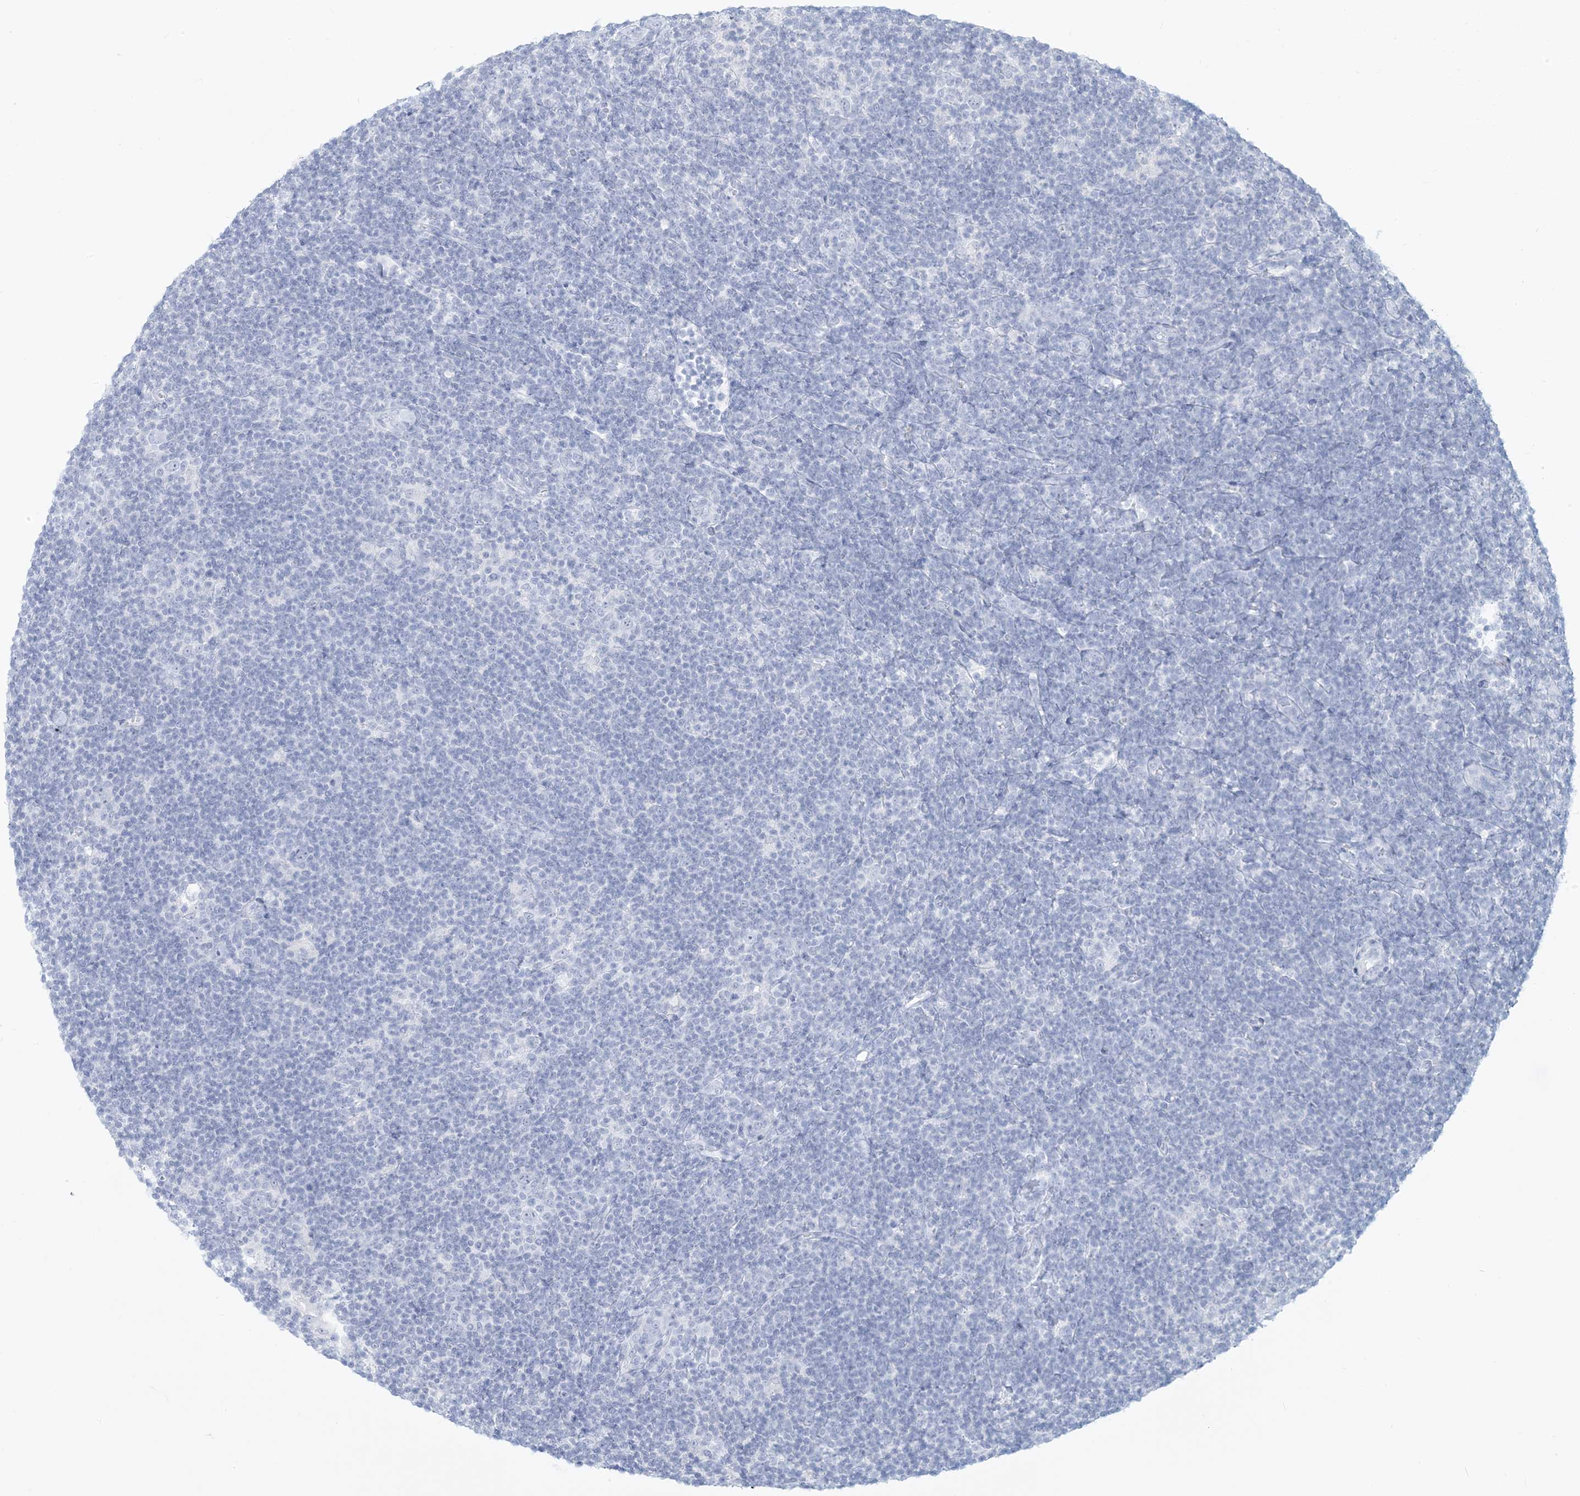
{"staining": {"intensity": "negative", "quantity": "none", "location": "none"}, "tissue": "lymphoma", "cell_type": "Tumor cells", "image_type": "cancer", "snomed": [{"axis": "morphology", "description": "Hodgkin's disease, NOS"}, {"axis": "topography", "description": "Lymph node"}], "caption": "Micrograph shows no significant protein staining in tumor cells of Hodgkin's disease.", "gene": "MCOLN1", "patient": {"sex": "female", "age": 57}}